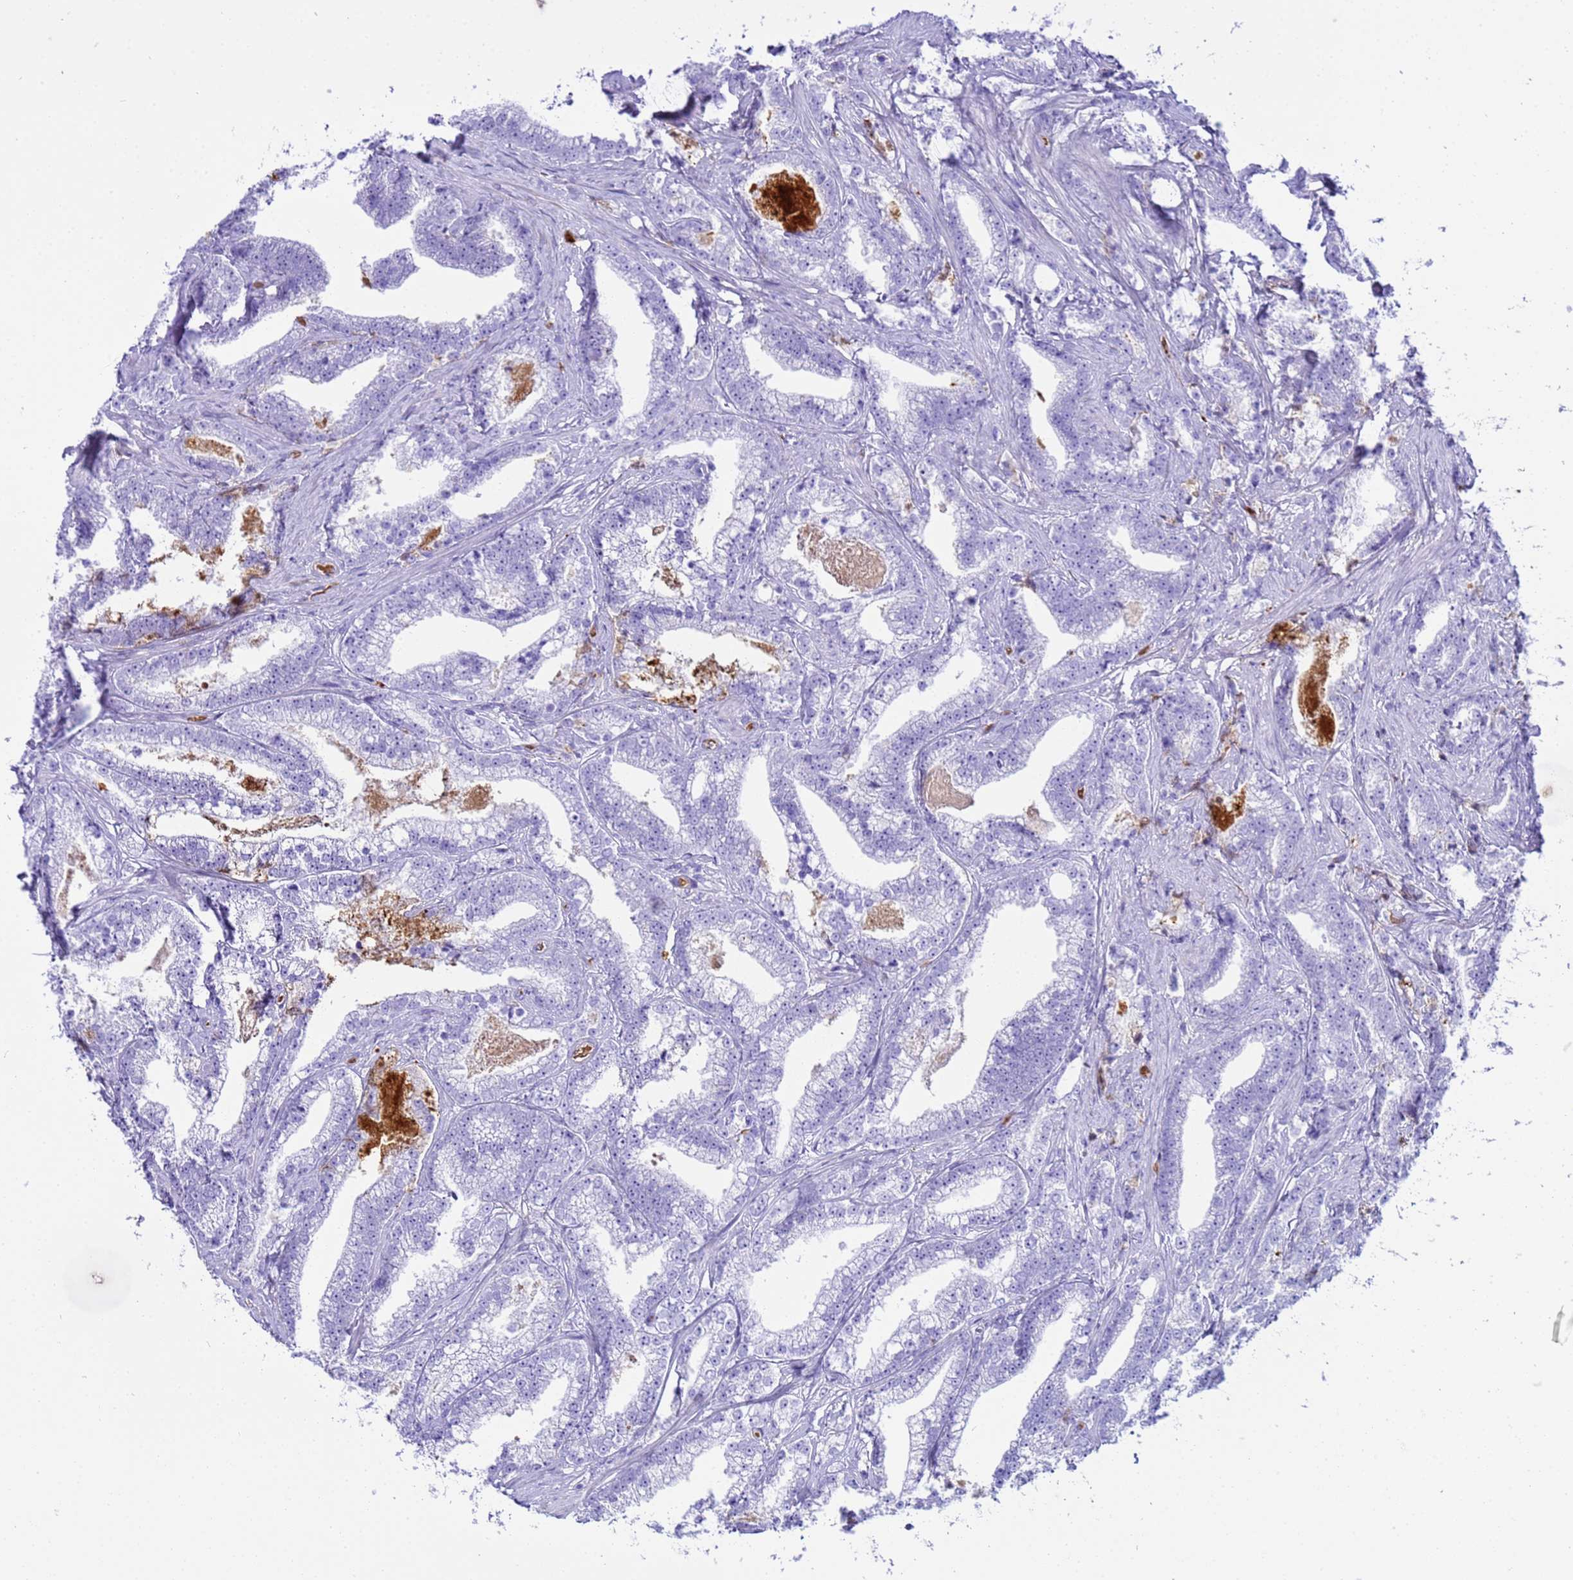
{"staining": {"intensity": "negative", "quantity": "none", "location": "none"}, "tissue": "prostate cancer", "cell_type": "Tumor cells", "image_type": "cancer", "snomed": [{"axis": "morphology", "description": "Adenocarcinoma, High grade"}, {"axis": "topography", "description": "Prostate and seminal vesicle, NOS"}], "caption": "An immunohistochemistry photomicrograph of prostate cancer is shown. There is no staining in tumor cells of prostate cancer. (DAB (3,3'-diaminobenzidine) IHC with hematoxylin counter stain).", "gene": "CFHR2", "patient": {"sex": "male", "age": 67}}